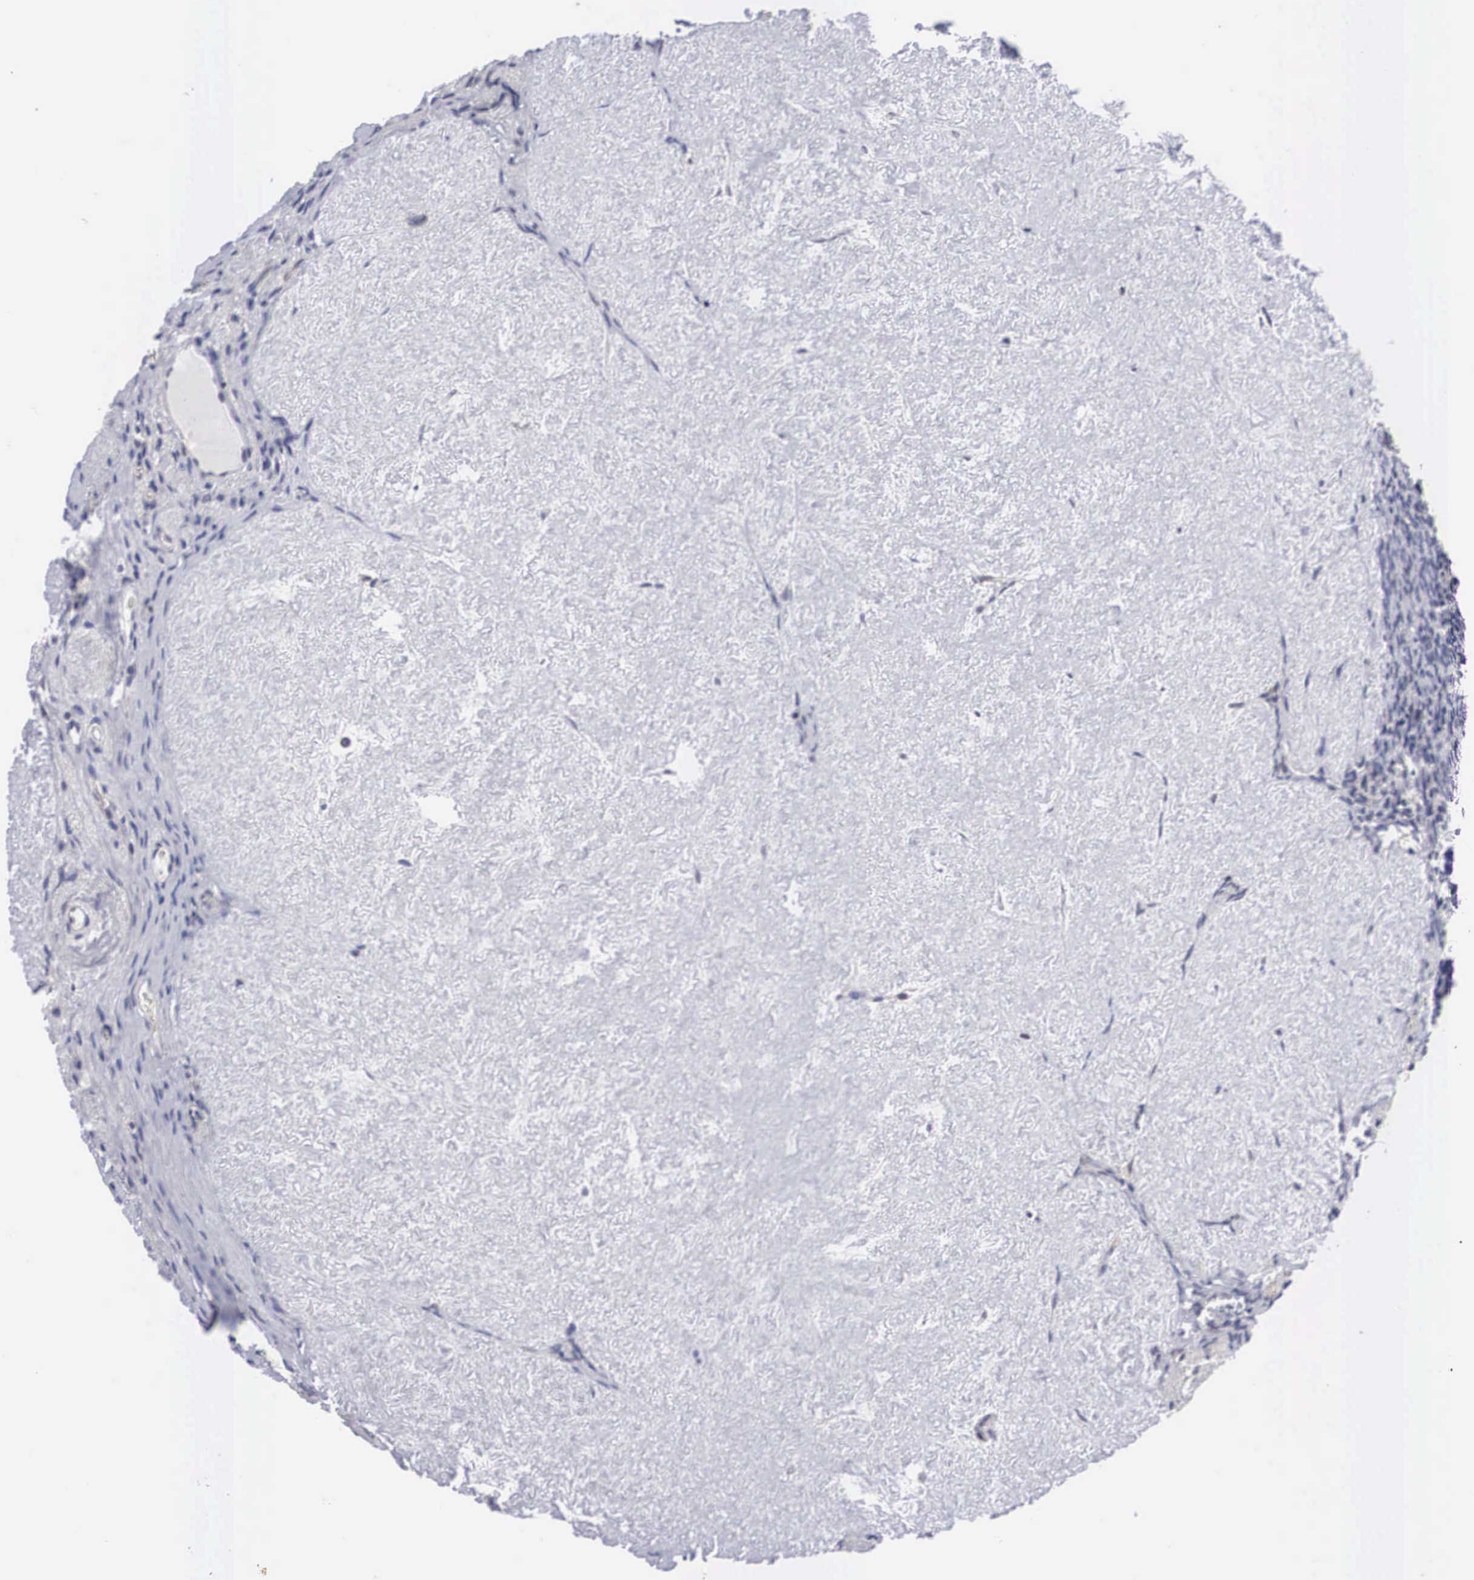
{"staining": {"intensity": "negative", "quantity": "none", "location": "none"}, "tissue": "ovary", "cell_type": "Ovarian stroma cells", "image_type": "normal", "snomed": [{"axis": "morphology", "description": "Normal tissue, NOS"}, {"axis": "topography", "description": "Ovary"}], "caption": "DAB (3,3'-diaminobenzidine) immunohistochemical staining of benign human ovary reveals no significant positivity in ovarian stroma cells.", "gene": "OTX2", "patient": {"sex": "female", "age": 53}}